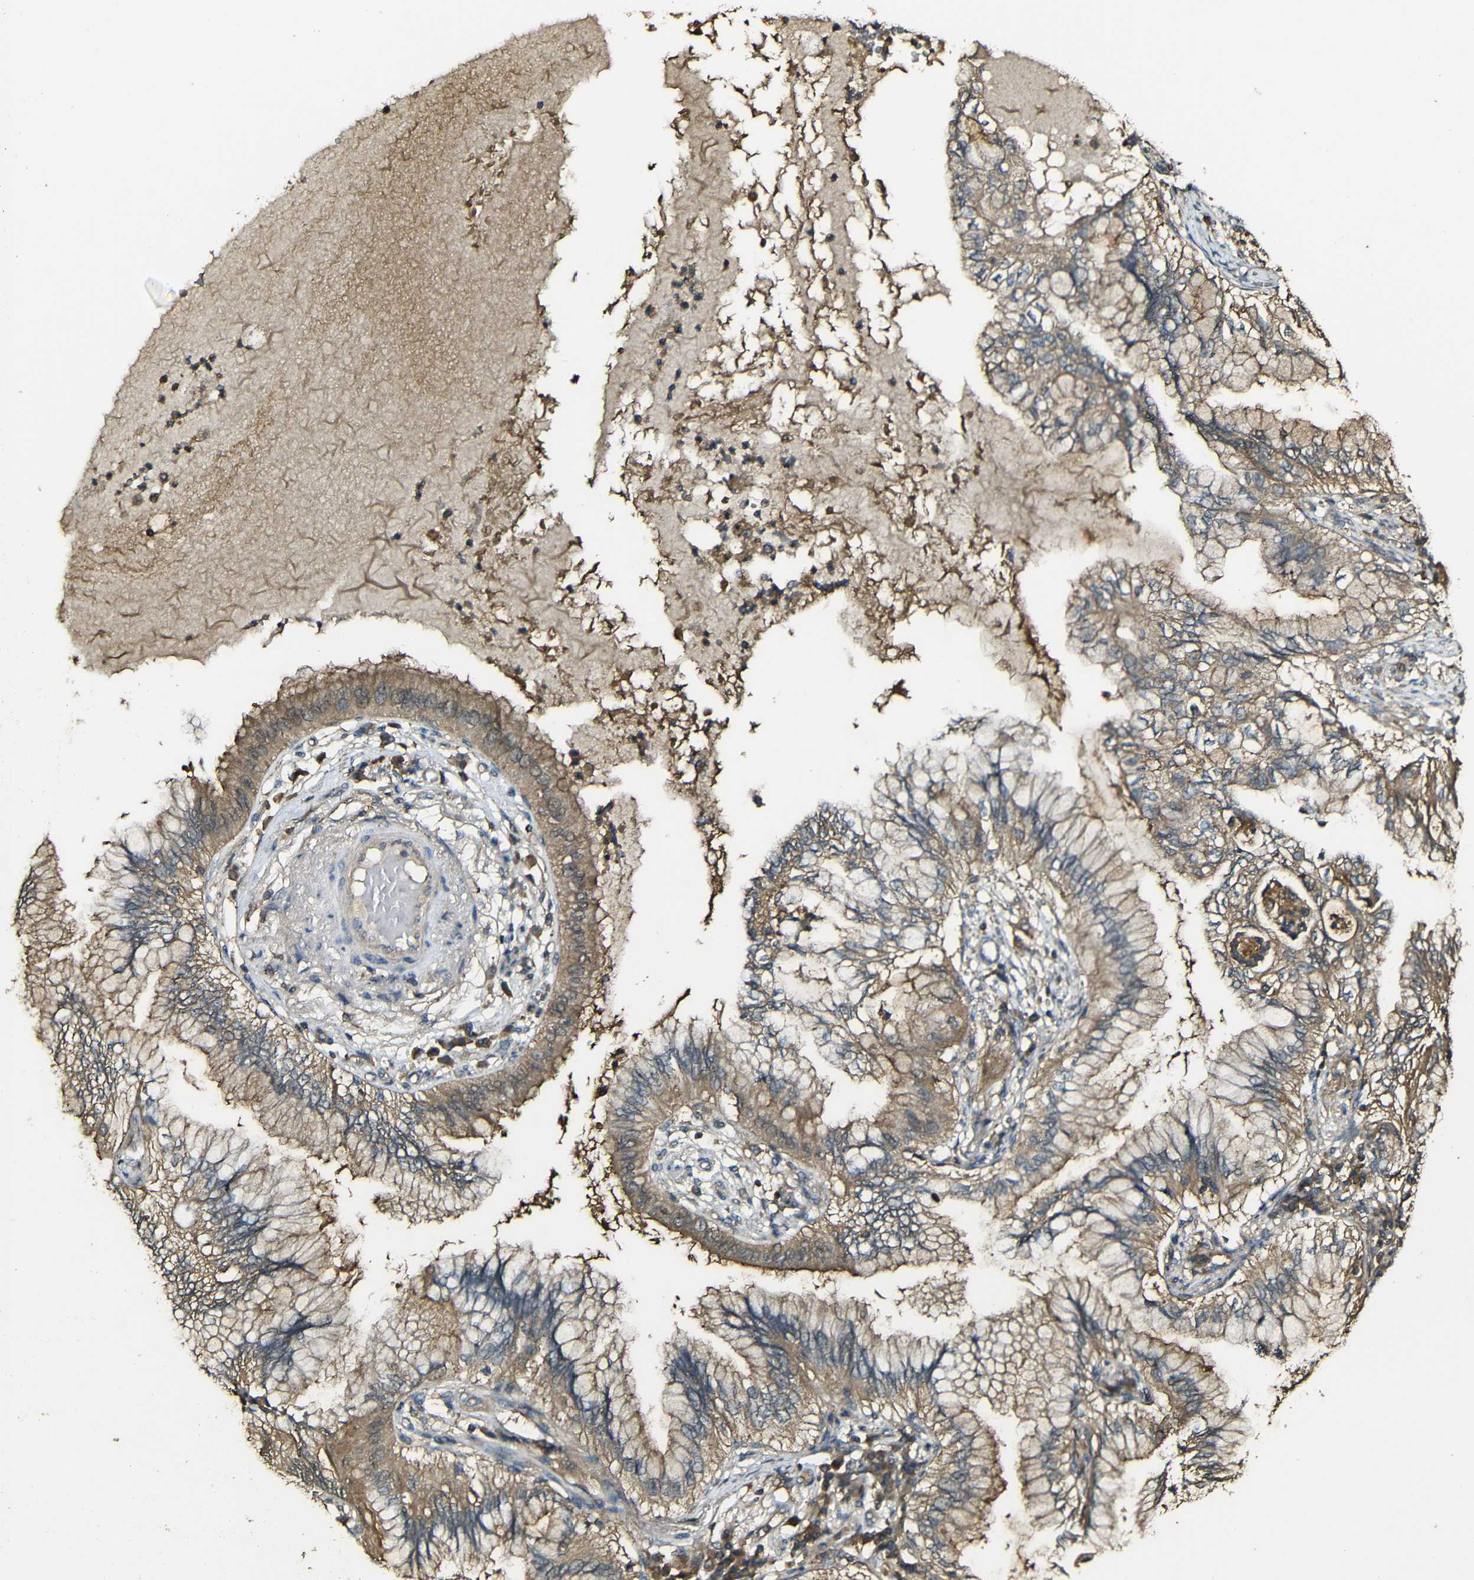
{"staining": {"intensity": "moderate", "quantity": ">75%", "location": "cytoplasmic/membranous"}, "tissue": "lung cancer", "cell_type": "Tumor cells", "image_type": "cancer", "snomed": [{"axis": "morphology", "description": "Normal tissue, NOS"}, {"axis": "morphology", "description": "Adenocarcinoma, NOS"}, {"axis": "topography", "description": "Bronchus"}, {"axis": "topography", "description": "Lung"}], "caption": "IHC staining of lung cancer (adenocarcinoma), which demonstrates medium levels of moderate cytoplasmic/membranous positivity in about >75% of tumor cells indicating moderate cytoplasmic/membranous protein positivity. The staining was performed using DAB (brown) for protein detection and nuclei were counterstained in hematoxylin (blue).", "gene": "CASP8", "patient": {"sex": "female", "age": 70}}